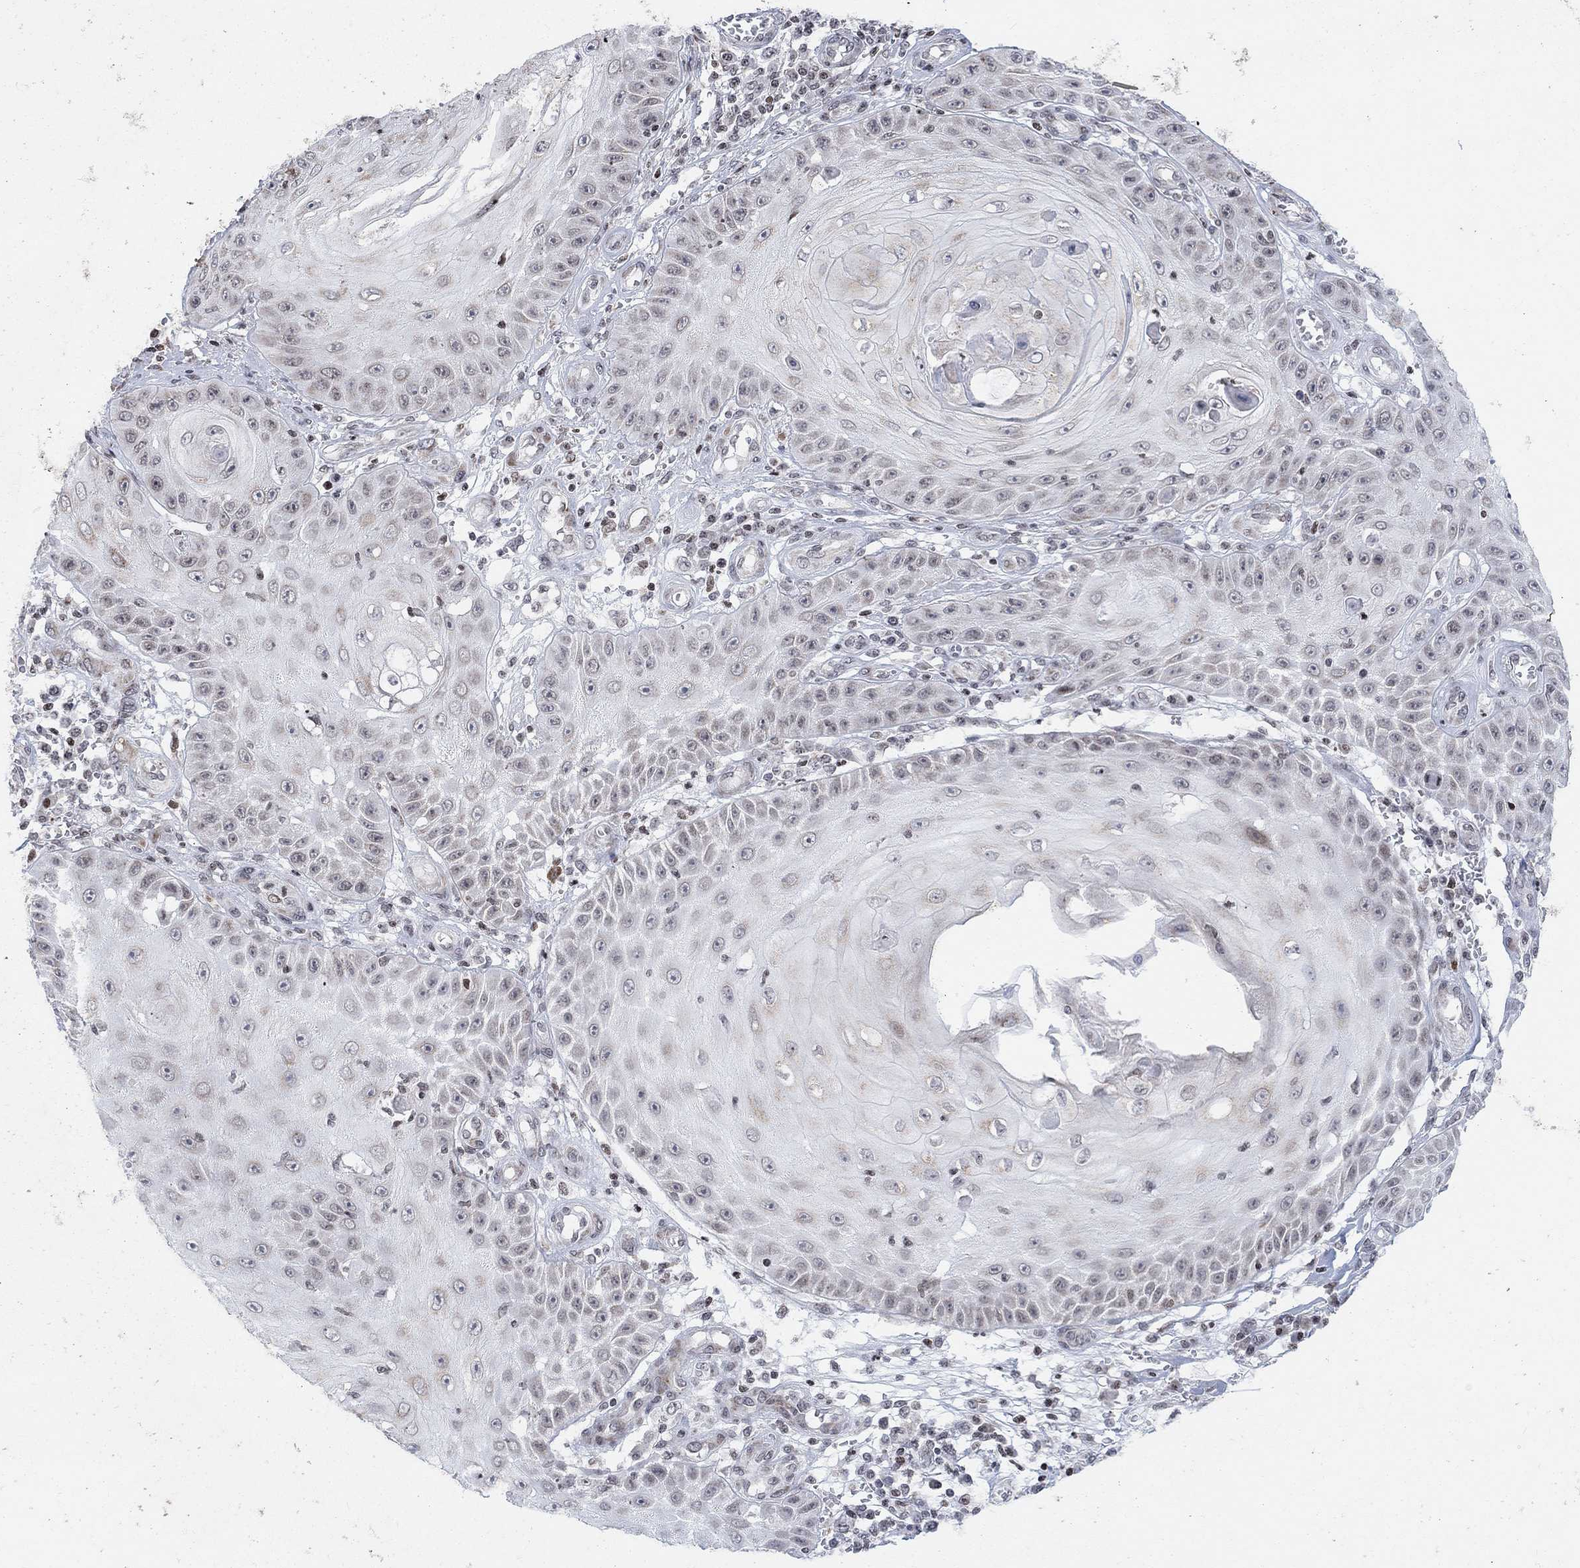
{"staining": {"intensity": "negative", "quantity": "none", "location": "none"}, "tissue": "skin cancer", "cell_type": "Tumor cells", "image_type": "cancer", "snomed": [{"axis": "morphology", "description": "Squamous cell carcinoma, NOS"}, {"axis": "topography", "description": "Skin"}], "caption": "IHC of human squamous cell carcinoma (skin) displays no staining in tumor cells.", "gene": "ABHD14A", "patient": {"sex": "male", "age": 70}}